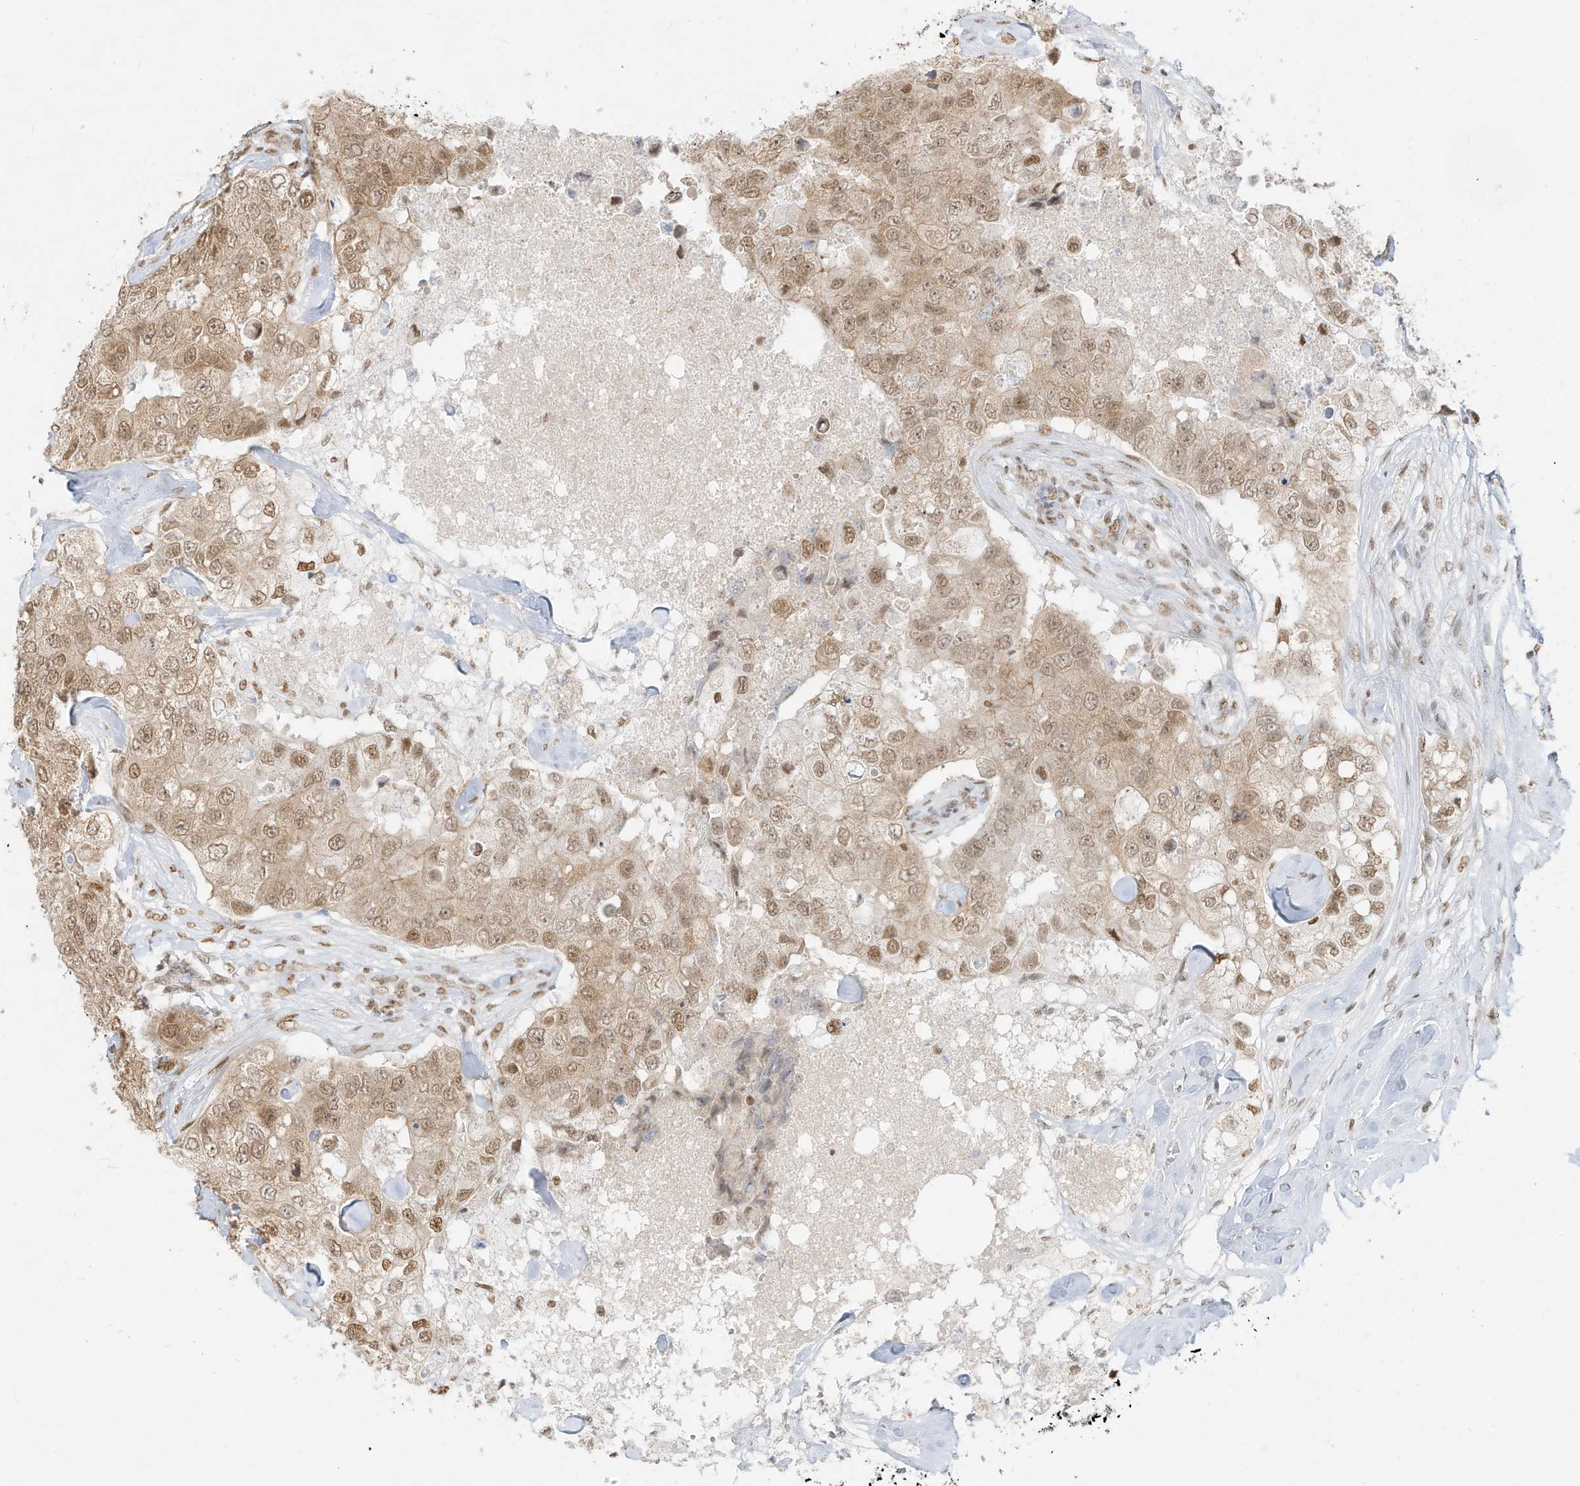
{"staining": {"intensity": "moderate", "quantity": ">75%", "location": "cytoplasmic/membranous,nuclear"}, "tissue": "breast cancer", "cell_type": "Tumor cells", "image_type": "cancer", "snomed": [{"axis": "morphology", "description": "Duct carcinoma"}, {"axis": "topography", "description": "Breast"}], "caption": "A brown stain highlights moderate cytoplasmic/membranous and nuclear expression of a protein in human breast cancer tumor cells.", "gene": "NHSL1", "patient": {"sex": "female", "age": 62}}